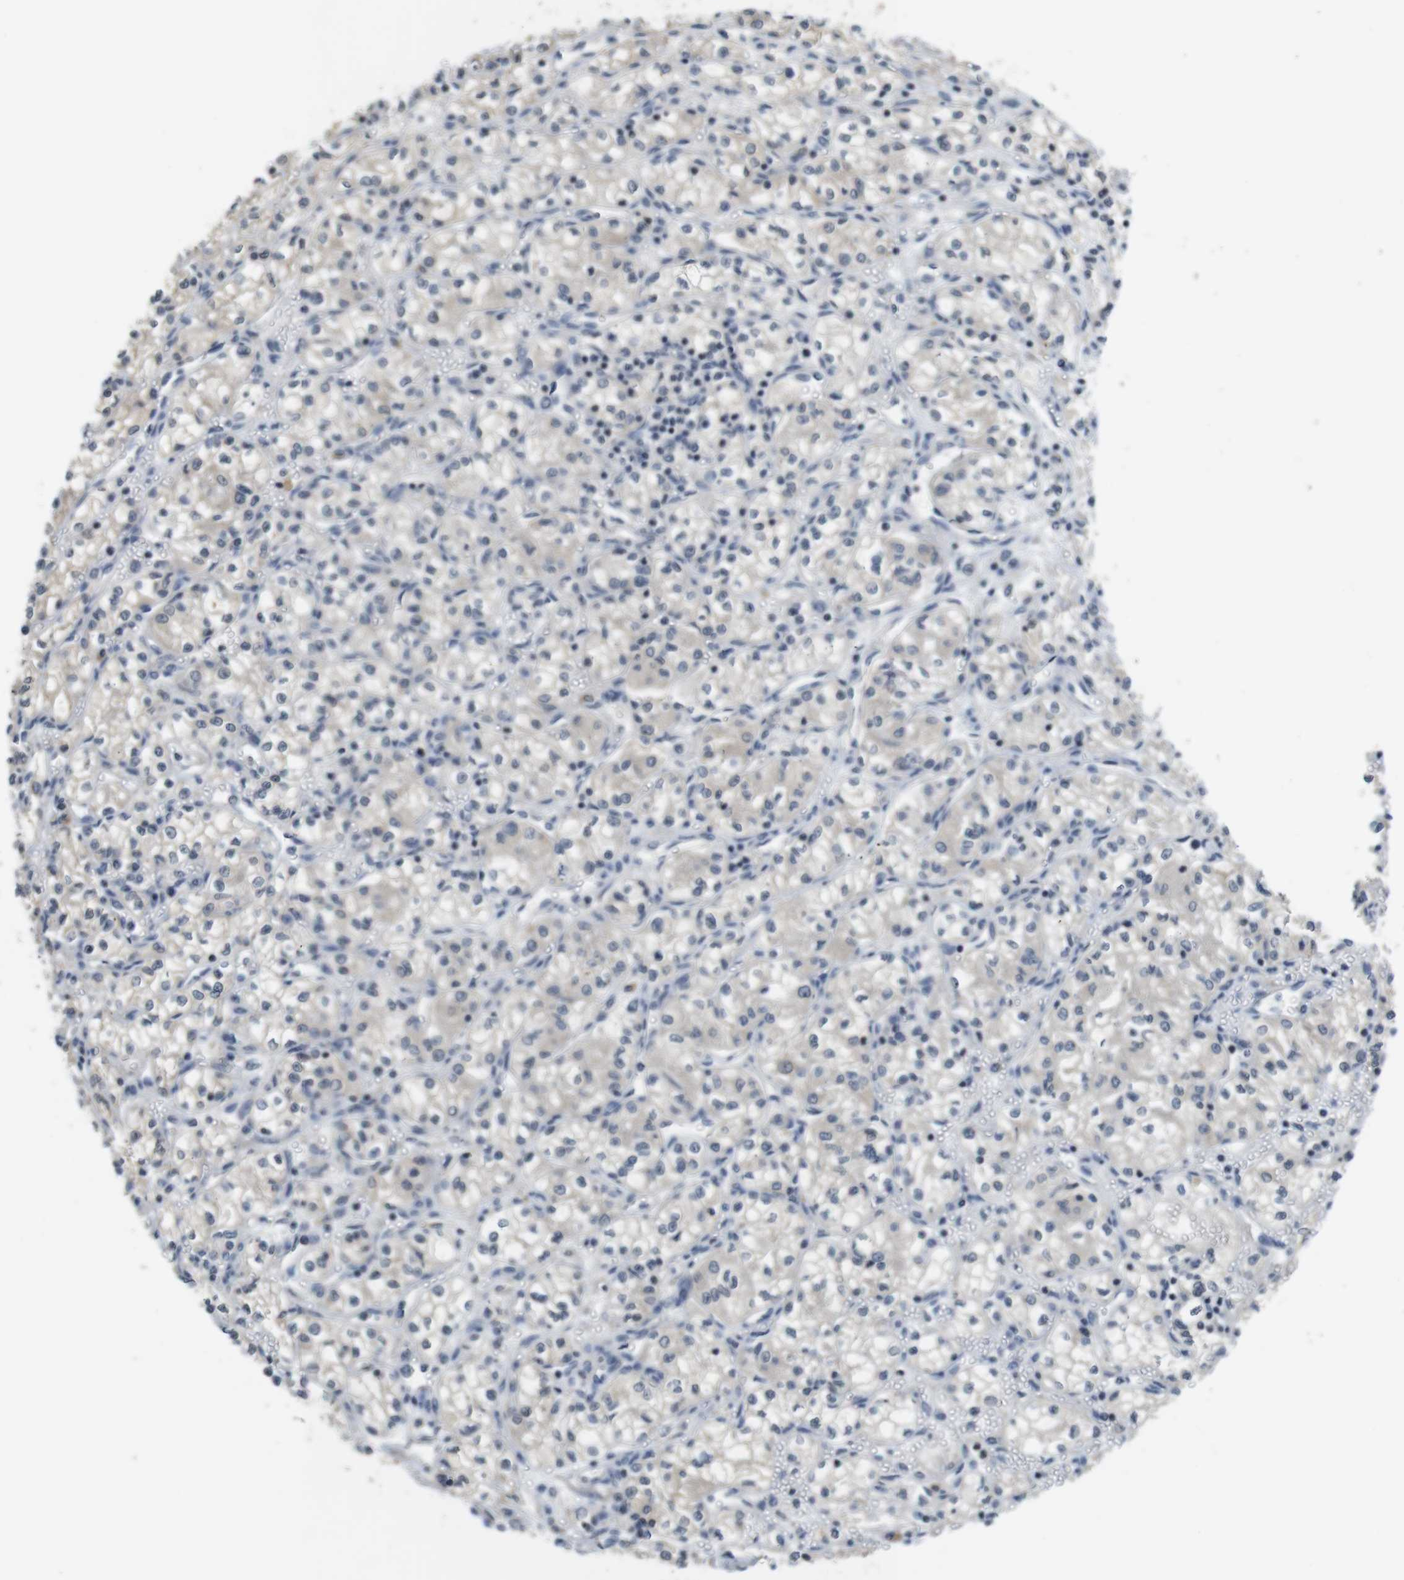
{"staining": {"intensity": "negative", "quantity": "none", "location": "none"}, "tissue": "renal cancer", "cell_type": "Tumor cells", "image_type": "cancer", "snomed": [{"axis": "morphology", "description": "Normal tissue, NOS"}, {"axis": "morphology", "description": "Adenocarcinoma, NOS"}, {"axis": "topography", "description": "Kidney"}], "caption": "Human adenocarcinoma (renal) stained for a protein using immunohistochemistry (IHC) reveals no staining in tumor cells.", "gene": "FADD", "patient": {"sex": "male", "age": 59}}